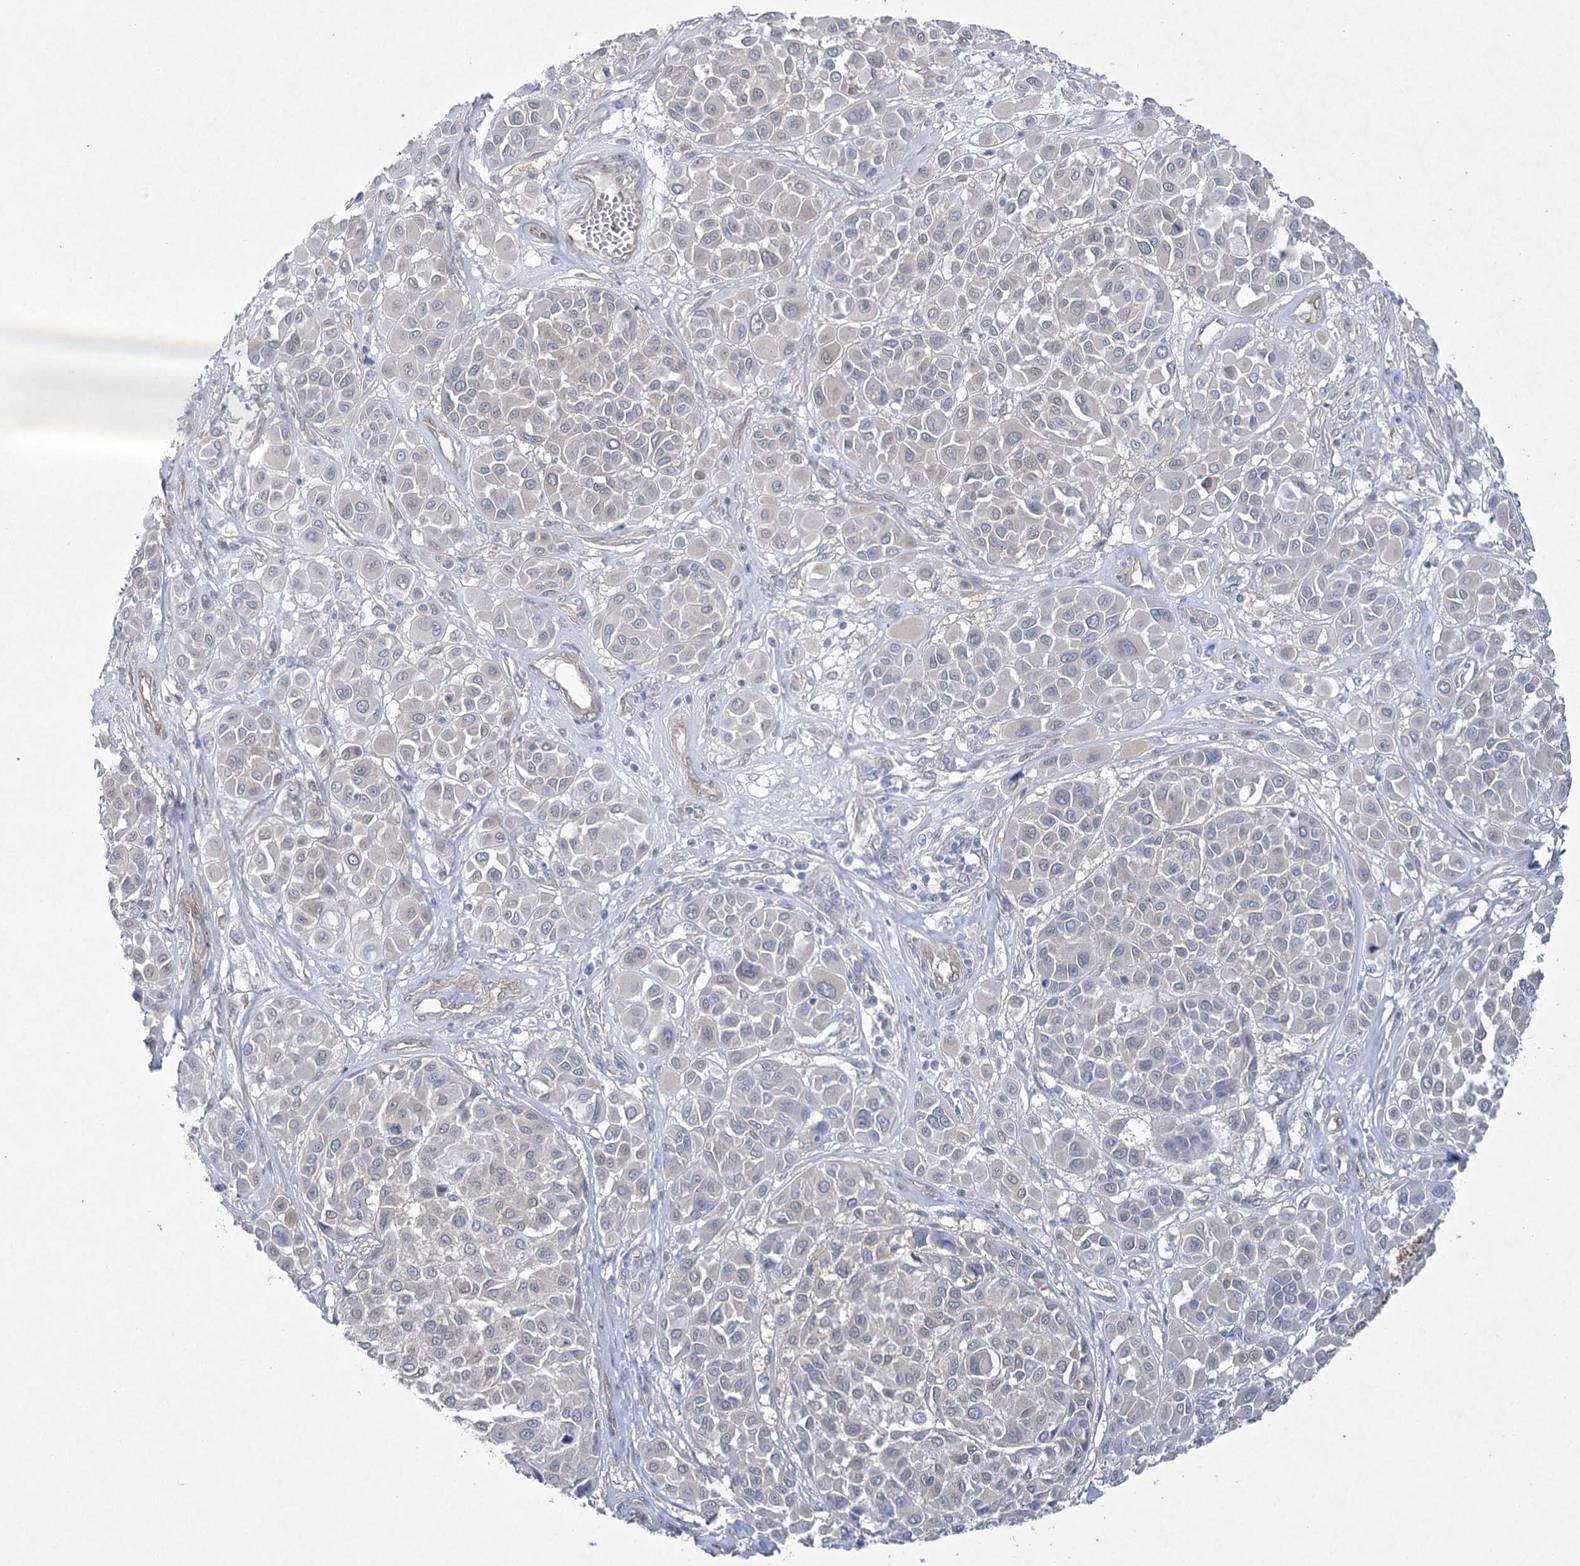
{"staining": {"intensity": "negative", "quantity": "none", "location": "none"}, "tissue": "melanoma", "cell_type": "Tumor cells", "image_type": "cancer", "snomed": [{"axis": "morphology", "description": "Malignant melanoma, Metastatic site"}, {"axis": "topography", "description": "Soft tissue"}], "caption": "The IHC photomicrograph has no significant positivity in tumor cells of malignant melanoma (metastatic site) tissue.", "gene": "AAMDC", "patient": {"sex": "male", "age": 41}}